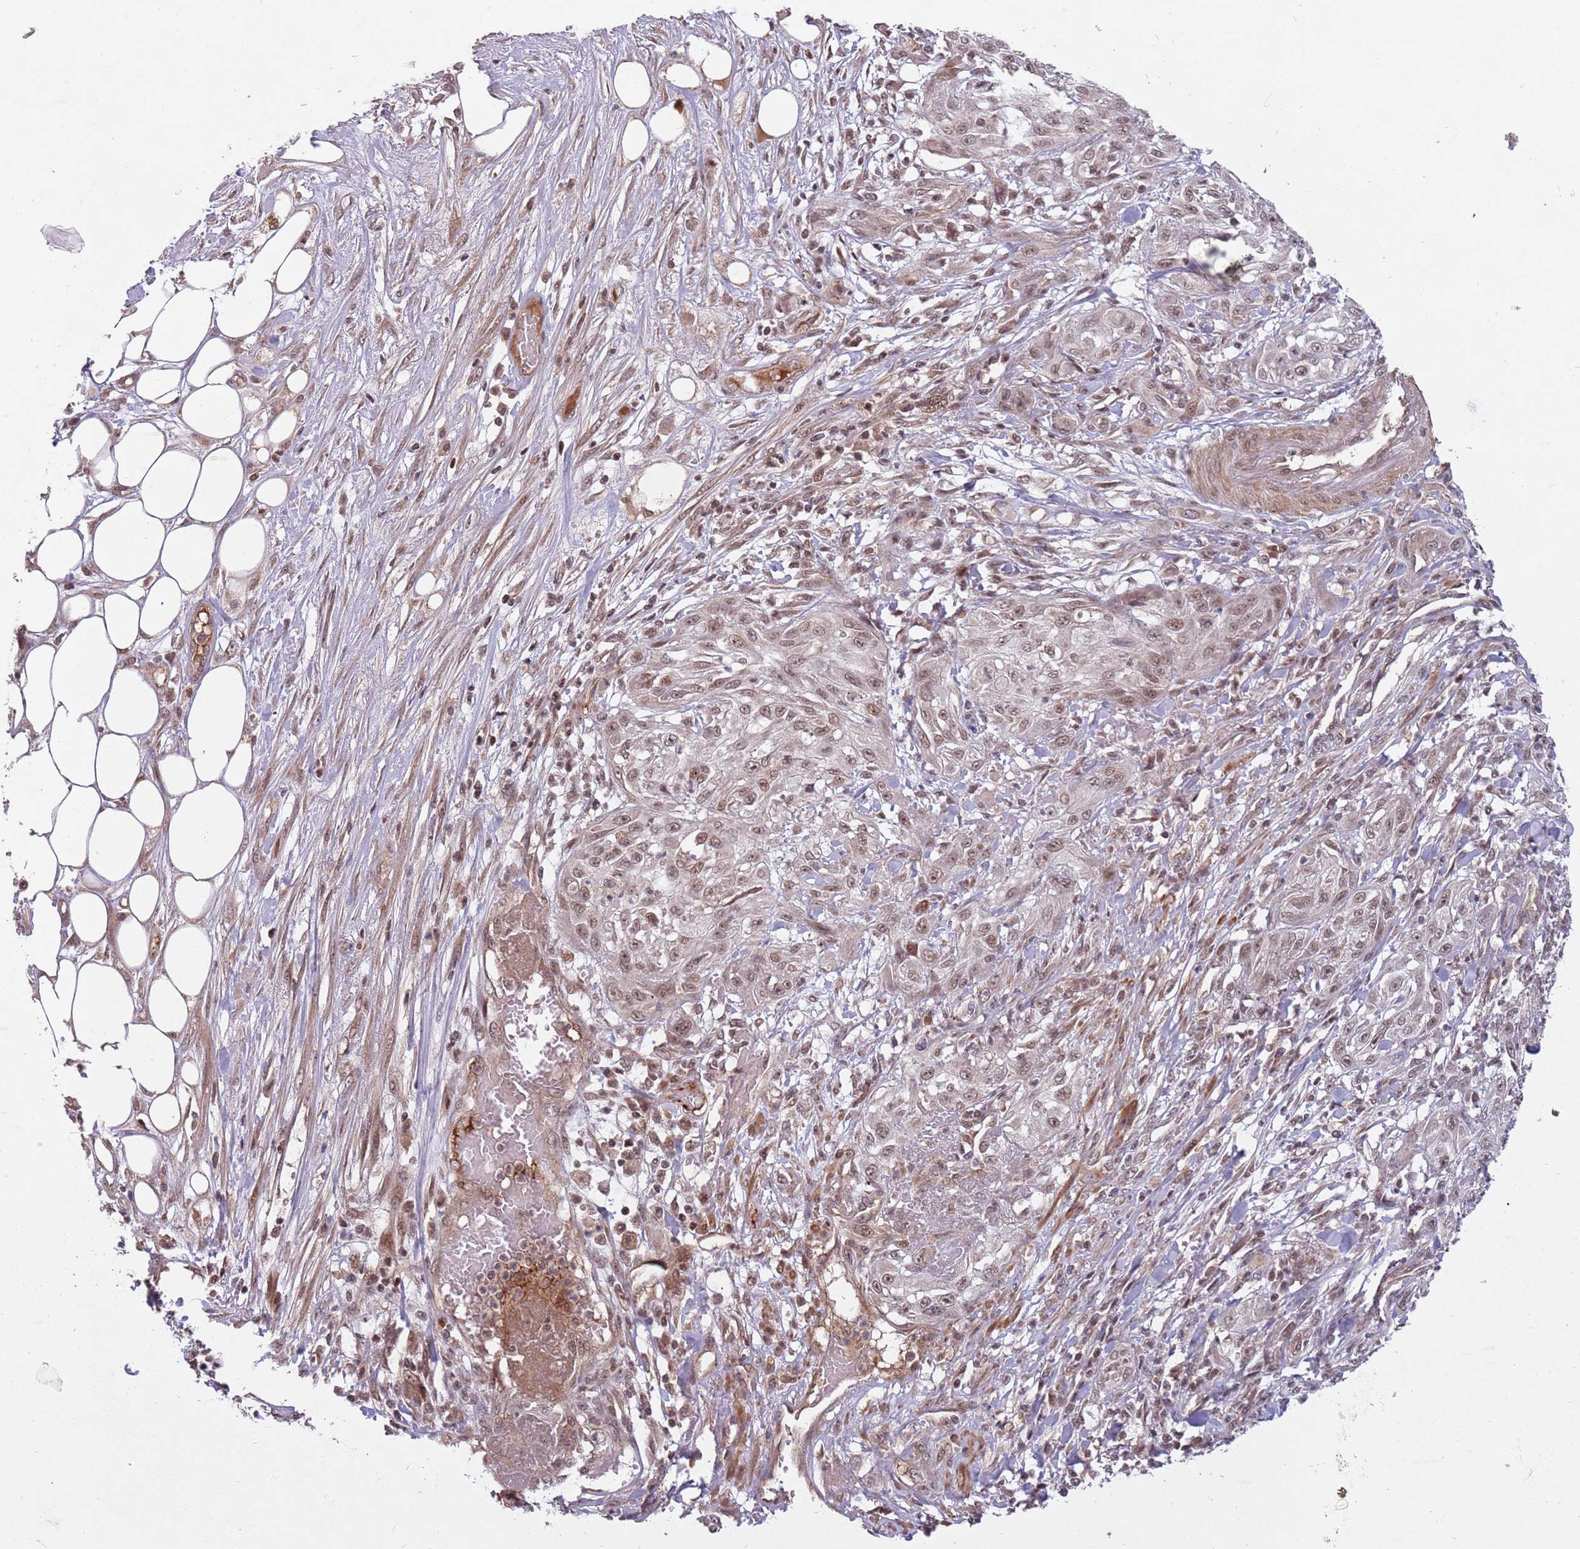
{"staining": {"intensity": "moderate", "quantity": ">75%", "location": "nuclear"}, "tissue": "skin cancer", "cell_type": "Tumor cells", "image_type": "cancer", "snomed": [{"axis": "morphology", "description": "Squamous cell carcinoma, NOS"}, {"axis": "morphology", "description": "Squamous cell carcinoma, metastatic, NOS"}, {"axis": "topography", "description": "Skin"}, {"axis": "topography", "description": "Lymph node"}], "caption": "Immunohistochemical staining of human skin metastatic squamous cell carcinoma exhibits medium levels of moderate nuclear protein staining in approximately >75% of tumor cells. The protein is shown in brown color, while the nuclei are stained blue.", "gene": "SUDS3", "patient": {"sex": "male", "age": 75}}